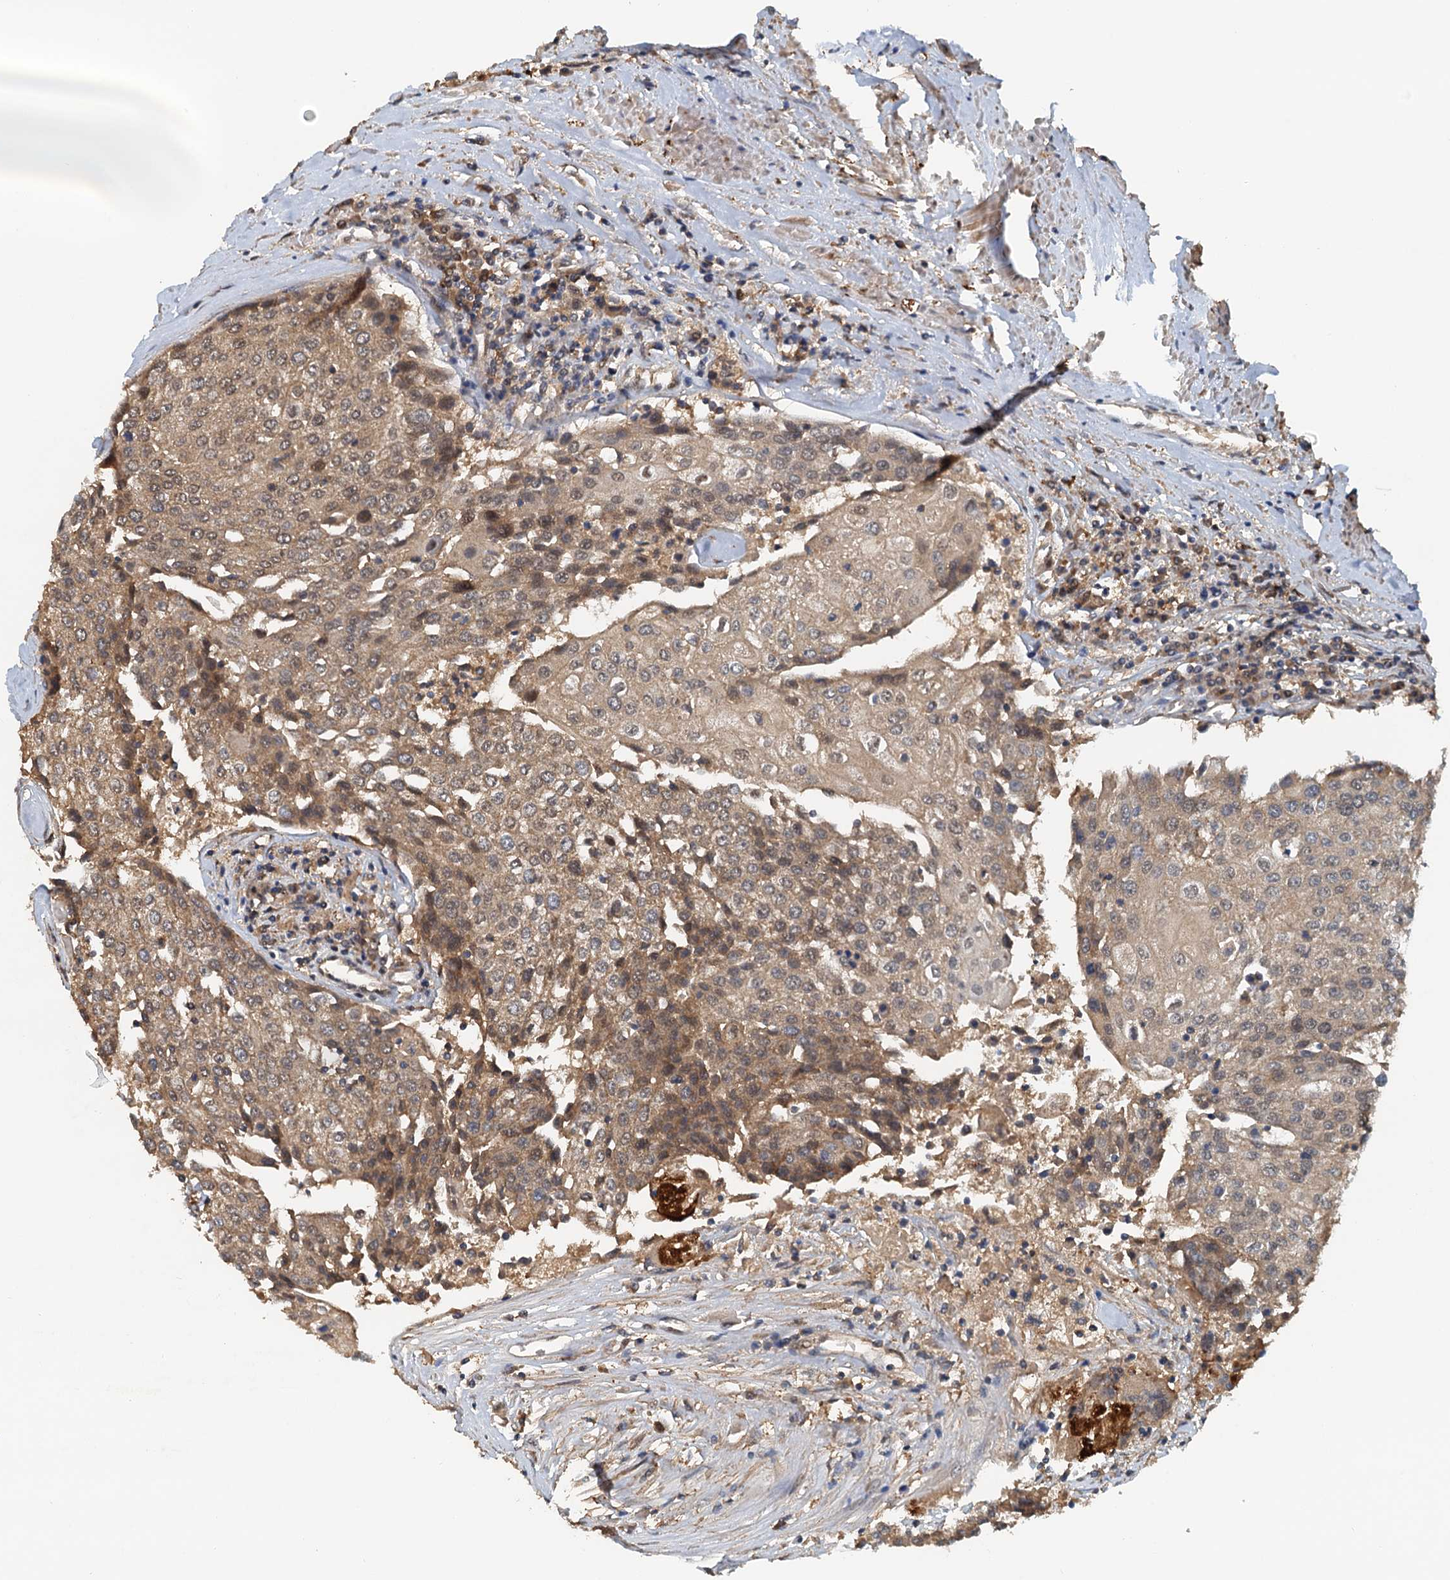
{"staining": {"intensity": "moderate", "quantity": ">75%", "location": "cytoplasmic/membranous"}, "tissue": "urothelial cancer", "cell_type": "Tumor cells", "image_type": "cancer", "snomed": [{"axis": "morphology", "description": "Urothelial carcinoma, High grade"}, {"axis": "topography", "description": "Urinary bladder"}], "caption": "This is a histology image of immunohistochemistry (IHC) staining of urothelial carcinoma (high-grade), which shows moderate positivity in the cytoplasmic/membranous of tumor cells.", "gene": "UBL7", "patient": {"sex": "female", "age": 85}}